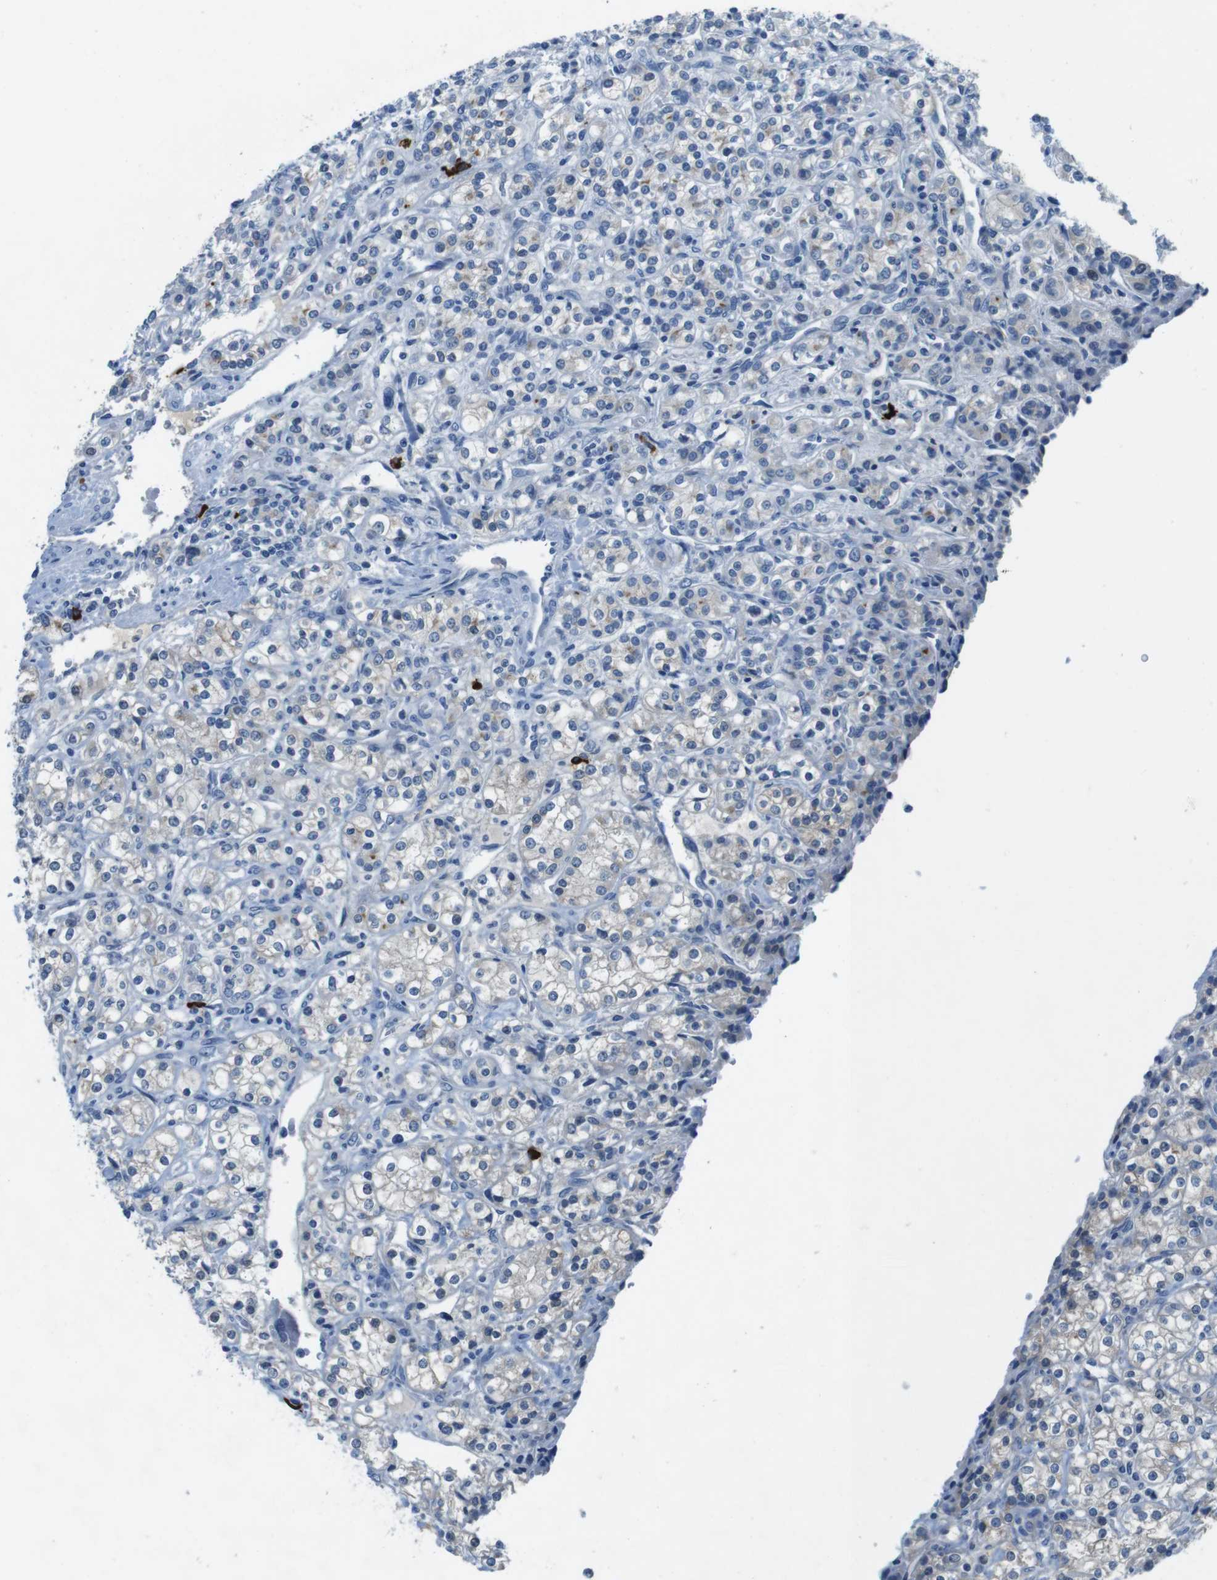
{"staining": {"intensity": "weak", "quantity": "<25%", "location": "cytoplasmic/membranous"}, "tissue": "renal cancer", "cell_type": "Tumor cells", "image_type": "cancer", "snomed": [{"axis": "morphology", "description": "Adenocarcinoma, NOS"}, {"axis": "topography", "description": "Kidney"}], "caption": "A photomicrograph of renal cancer (adenocarcinoma) stained for a protein reveals no brown staining in tumor cells.", "gene": "SLC35A3", "patient": {"sex": "male", "age": 77}}